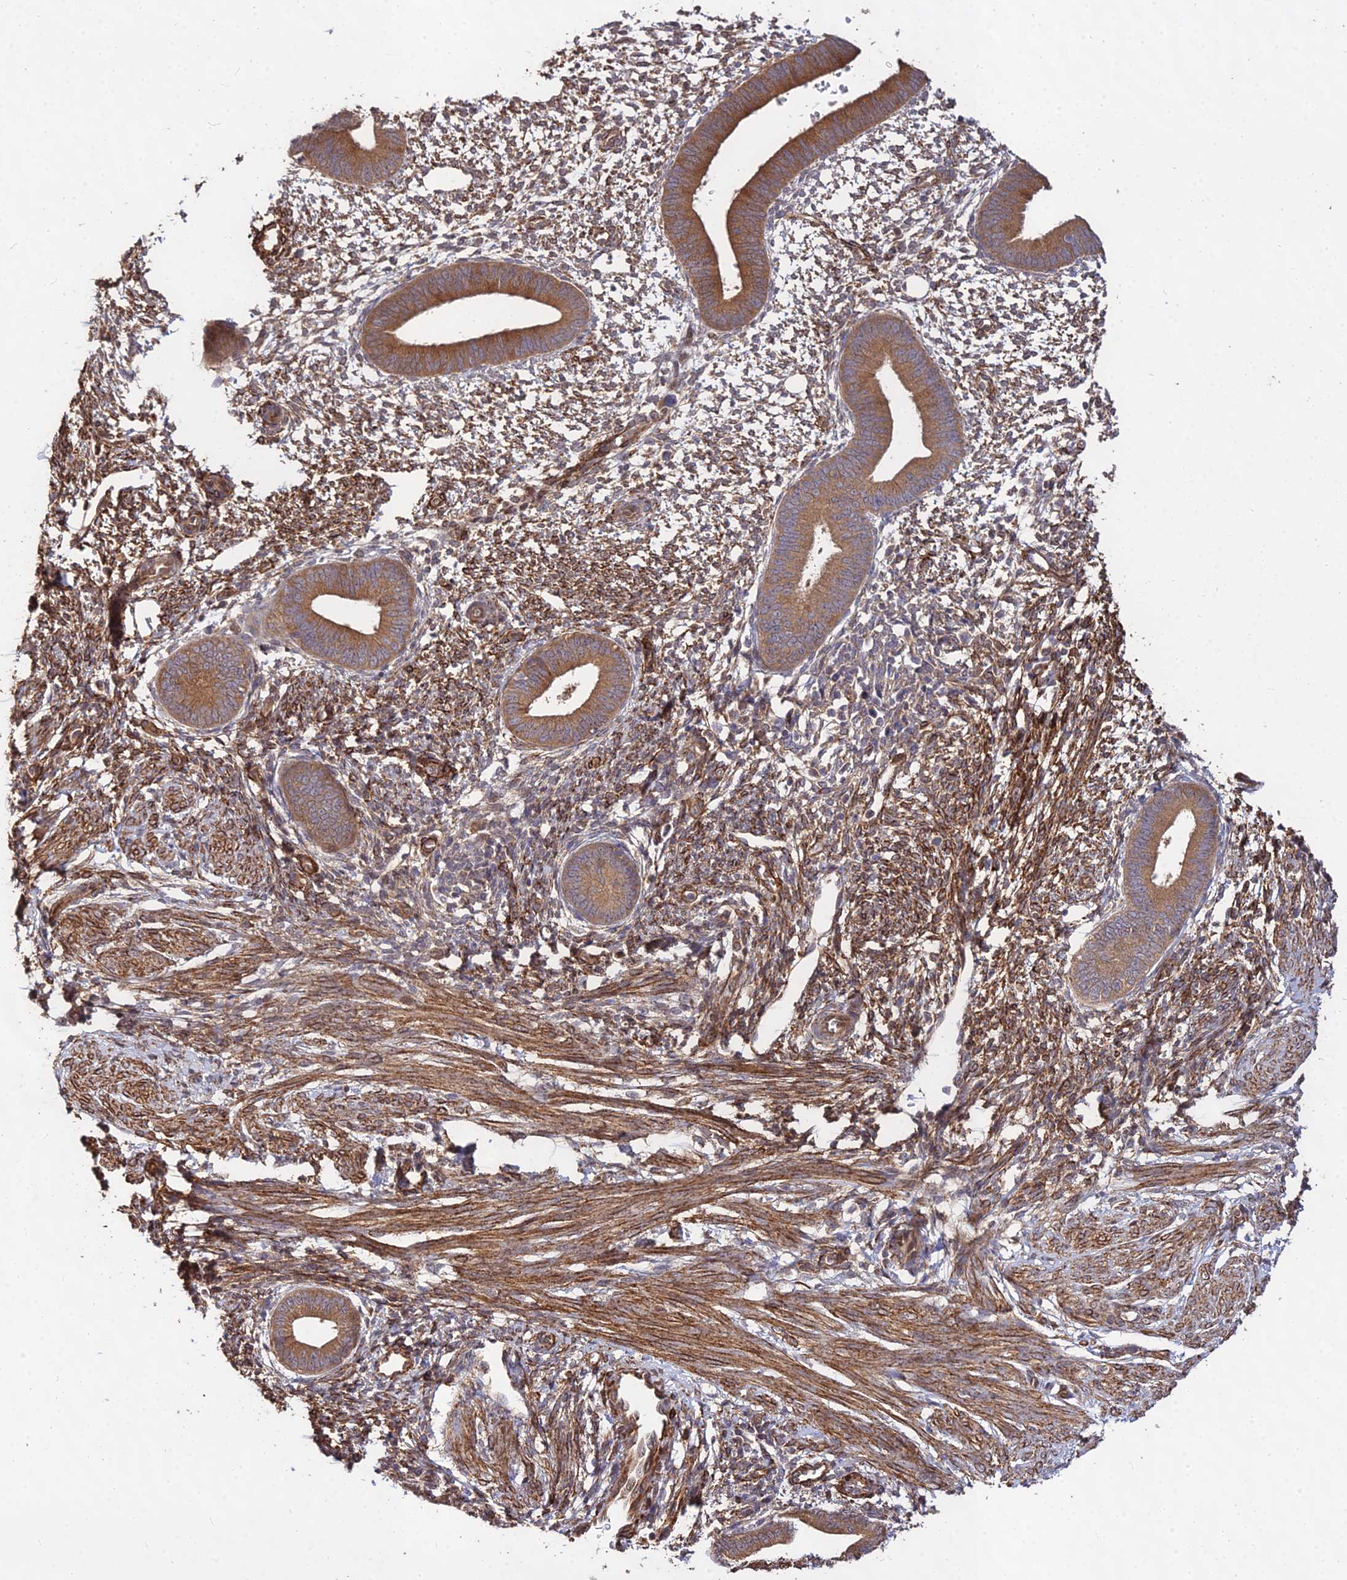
{"staining": {"intensity": "moderate", "quantity": "25%-75%", "location": "cytoplasmic/membranous"}, "tissue": "endometrium", "cell_type": "Cells in endometrial stroma", "image_type": "normal", "snomed": [{"axis": "morphology", "description": "Normal tissue, NOS"}, {"axis": "topography", "description": "Endometrium"}], "caption": "Protein expression analysis of benign human endometrium reveals moderate cytoplasmic/membranous expression in approximately 25%-75% of cells in endometrial stroma. The protein of interest is stained brown, and the nuclei are stained in blue (DAB (3,3'-diaminobenzidine) IHC with brightfield microscopy, high magnification).", "gene": "GRTP1", "patient": {"sex": "female", "age": 46}}